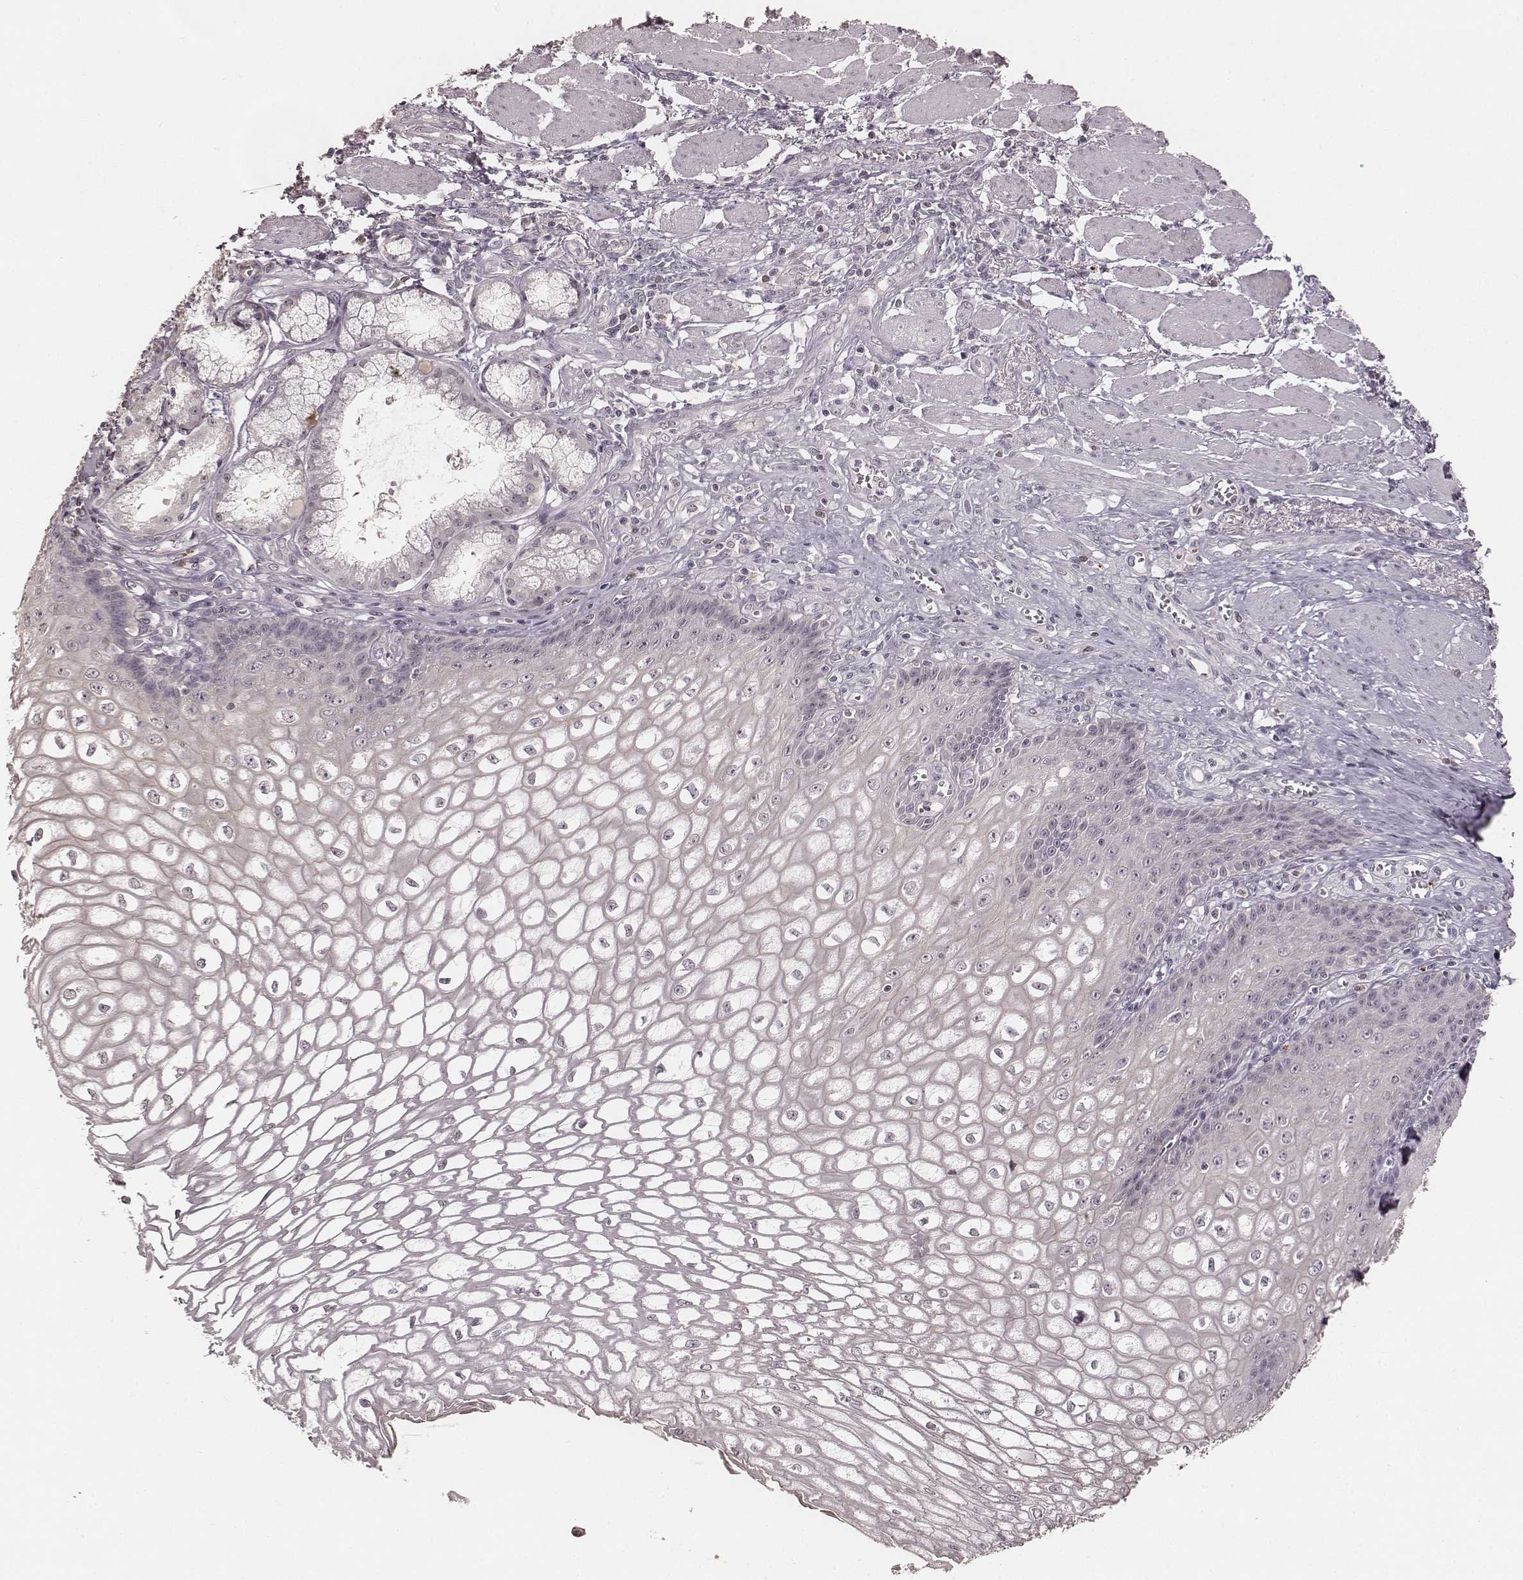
{"staining": {"intensity": "moderate", "quantity": "<25%", "location": "cytoplasmic/membranous"}, "tissue": "esophagus", "cell_type": "Squamous epithelial cells", "image_type": "normal", "snomed": [{"axis": "morphology", "description": "Normal tissue, NOS"}, {"axis": "topography", "description": "Esophagus"}], "caption": "Protein staining exhibits moderate cytoplasmic/membranous positivity in approximately <25% of squamous epithelial cells in unremarkable esophagus. (brown staining indicates protein expression, while blue staining denotes nuclei).", "gene": "LY6K", "patient": {"sex": "male", "age": 58}}